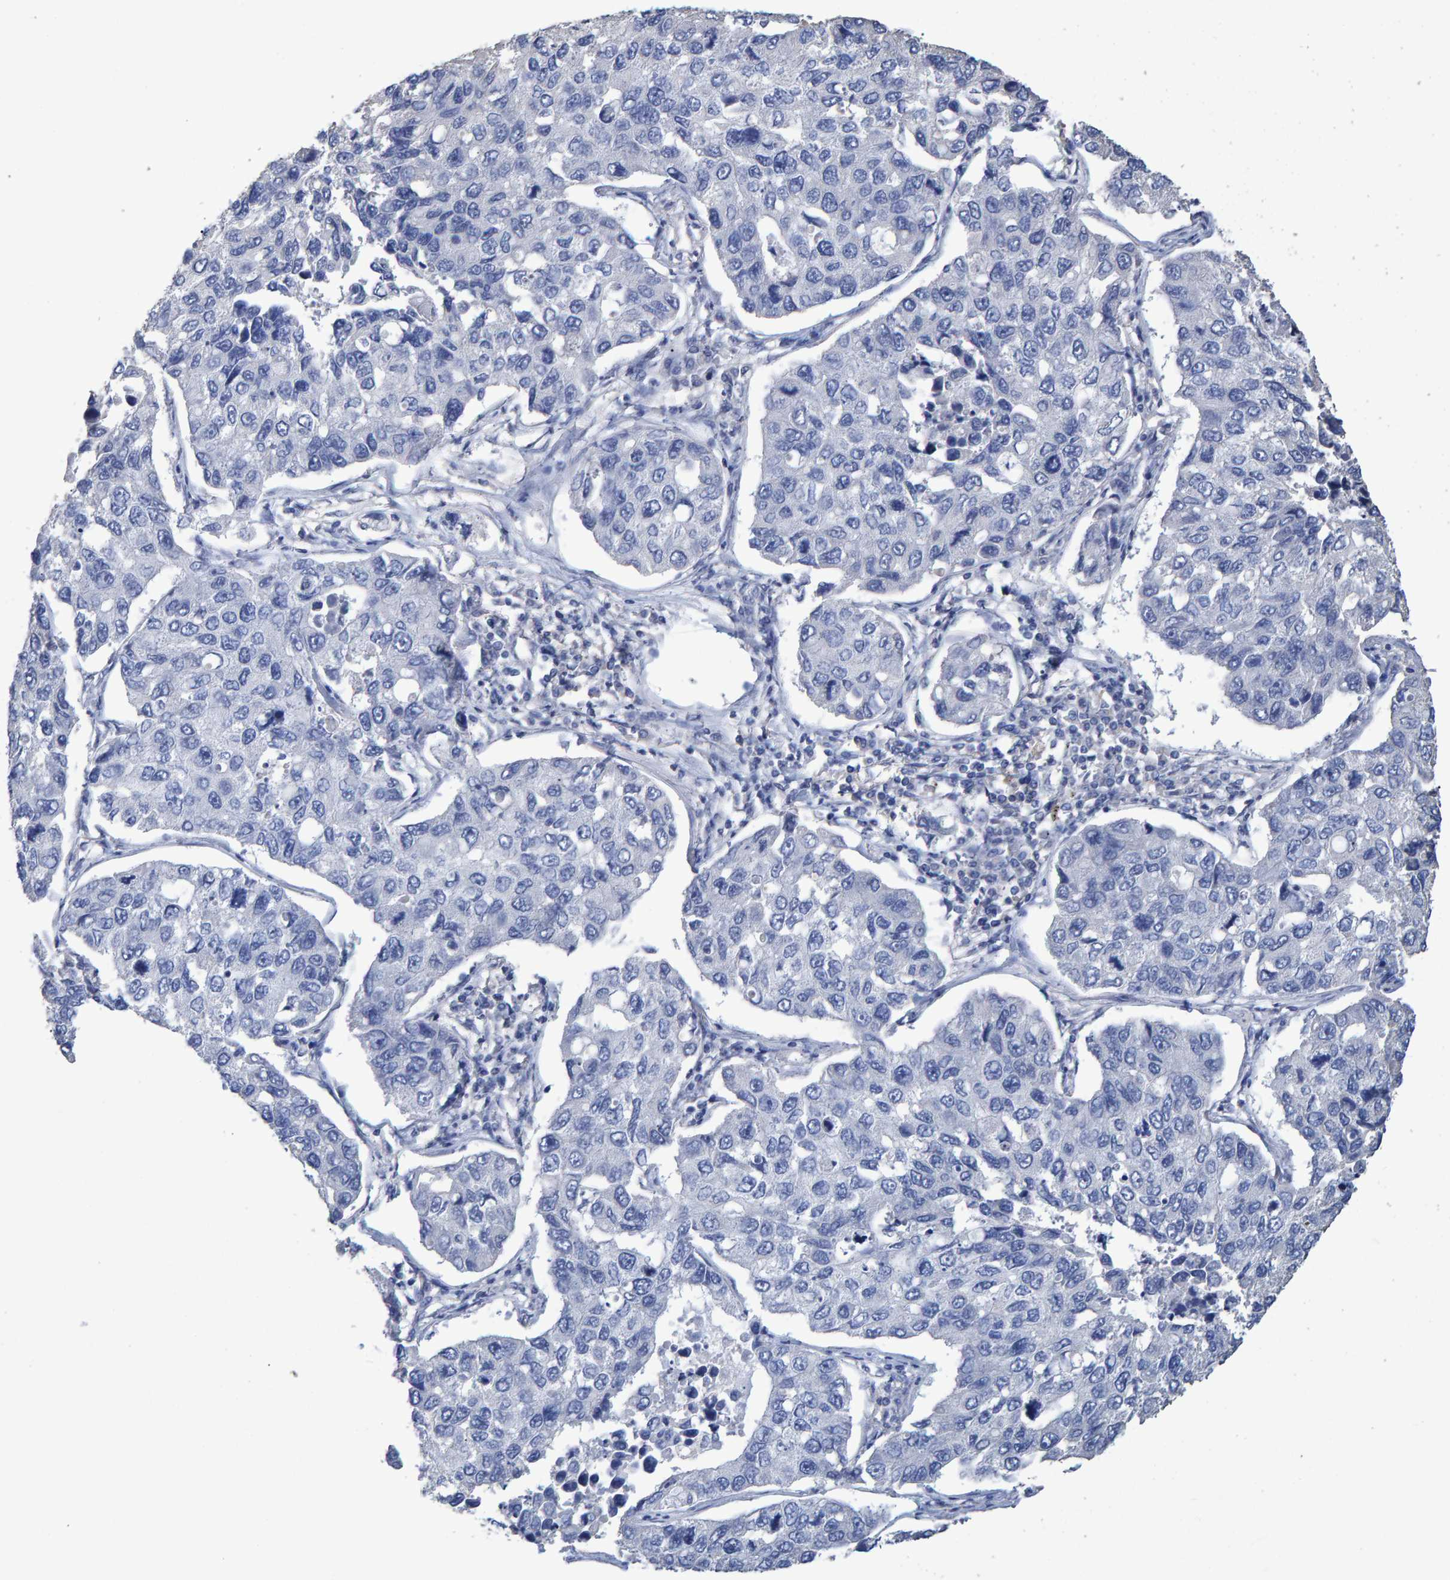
{"staining": {"intensity": "negative", "quantity": "none", "location": "none"}, "tissue": "lung cancer", "cell_type": "Tumor cells", "image_type": "cancer", "snomed": [{"axis": "morphology", "description": "Adenocarcinoma, NOS"}, {"axis": "topography", "description": "Lung"}], "caption": "DAB (3,3'-diaminobenzidine) immunohistochemical staining of human lung cancer demonstrates no significant positivity in tumor cells. (Immunohistochemistry (ihc), brightfield microscopy, high magnification).", "gene": "HEMGN", "patient": {"sex": "male", "age": 64}}